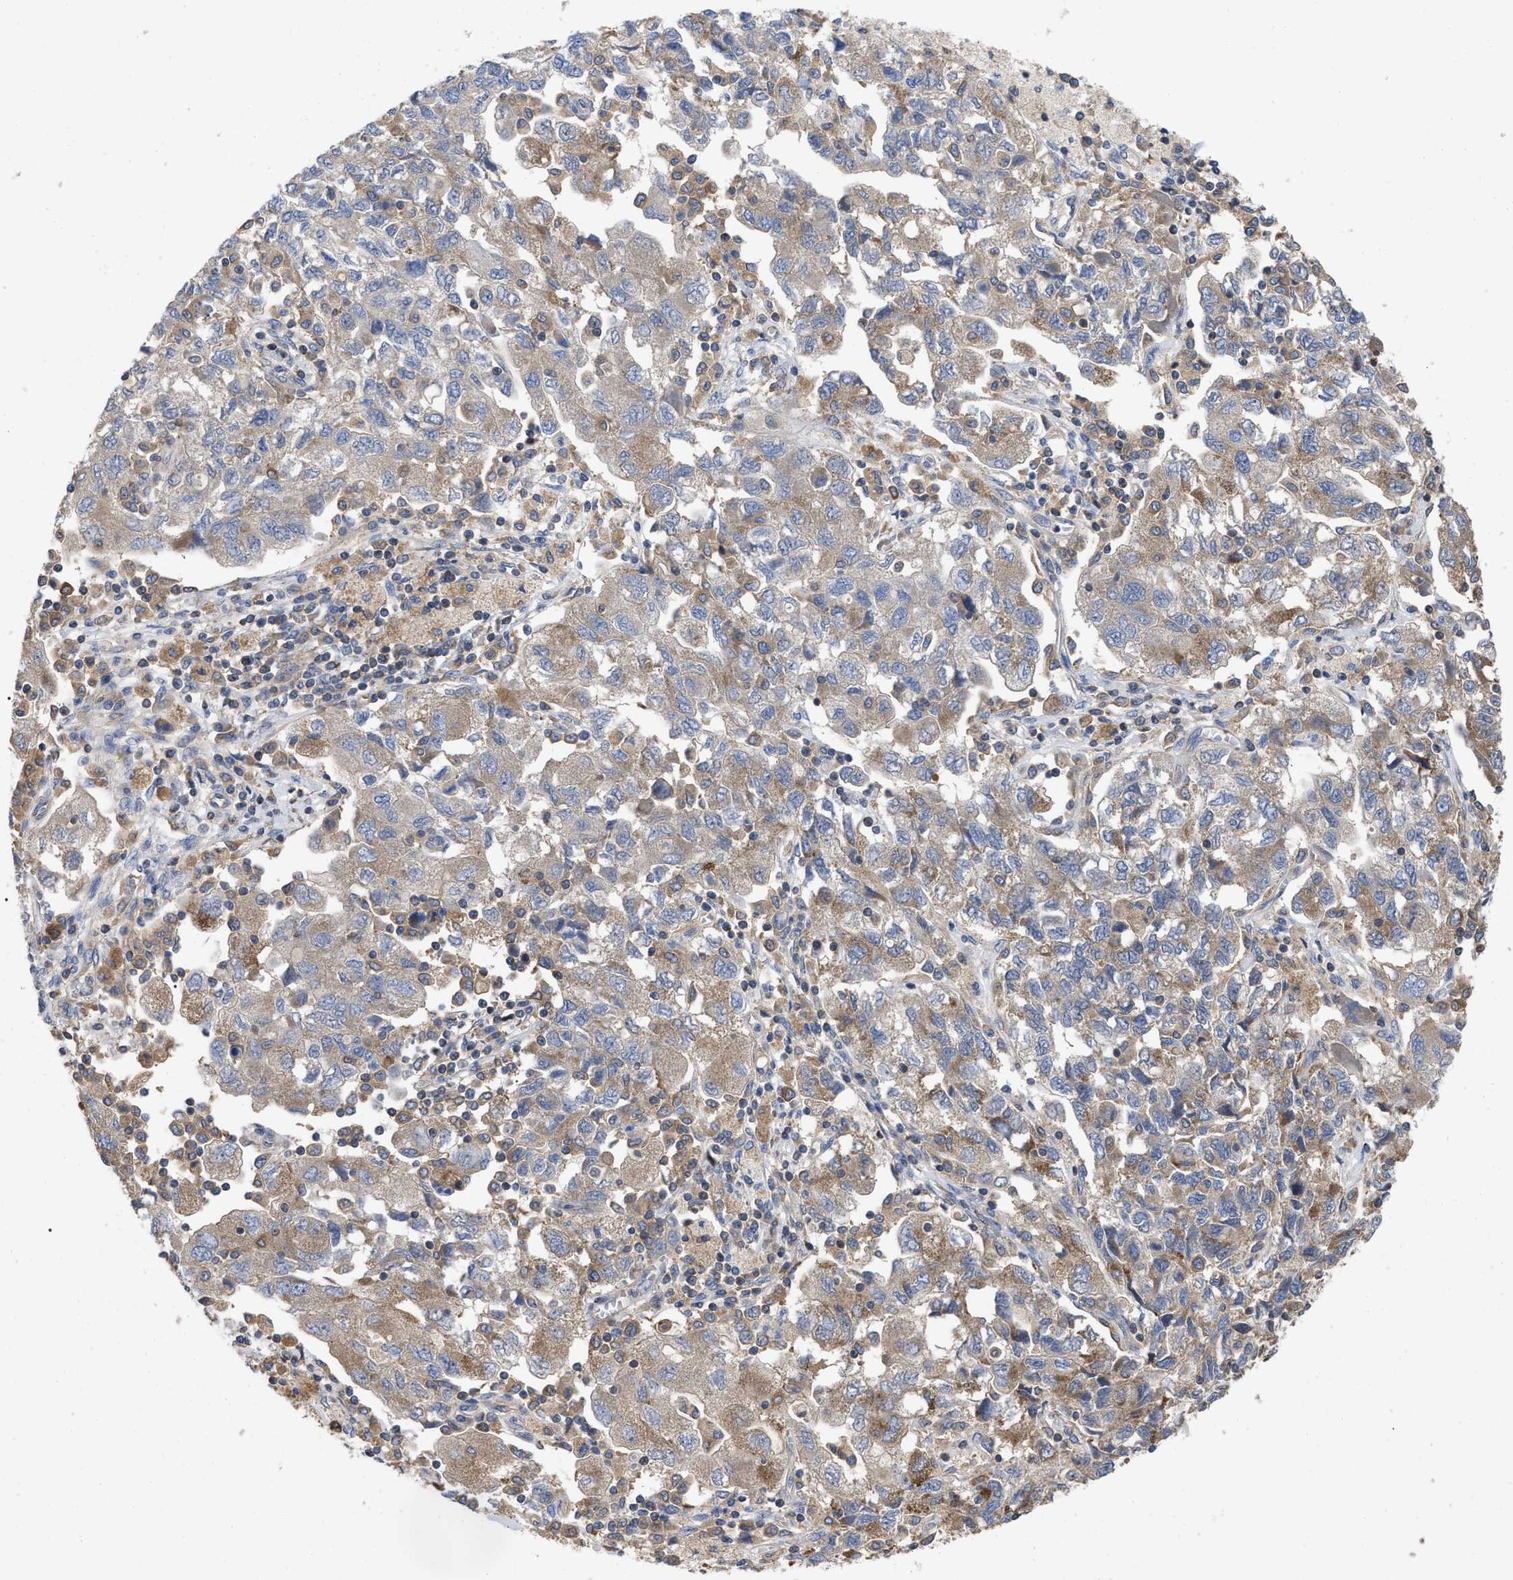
{"staining": {"intensity": "weak", "quantity": ">75%", "location": "cytoplasmic/membranous"}, "tissue": "ovarian cancer", "cell_type": "Tumor cells", "image_type": "cancer", "snomed": [{"axis": "morphology", "description": "Carcinoma, NOS"}, {"axis": "morphology", "description": "Cystadenocarcinoma, serous, NOS"}, {"axis": "topography", "description": "Ovary"}], "caption": "The image demonstrates staining of ovarian cancer, revealing weak cytoplasmic/membranous protein positivity (brown color) within tumor cells.", "gene": "RAP1GDS1", "patient": {"sex": "female", "age": 69}}